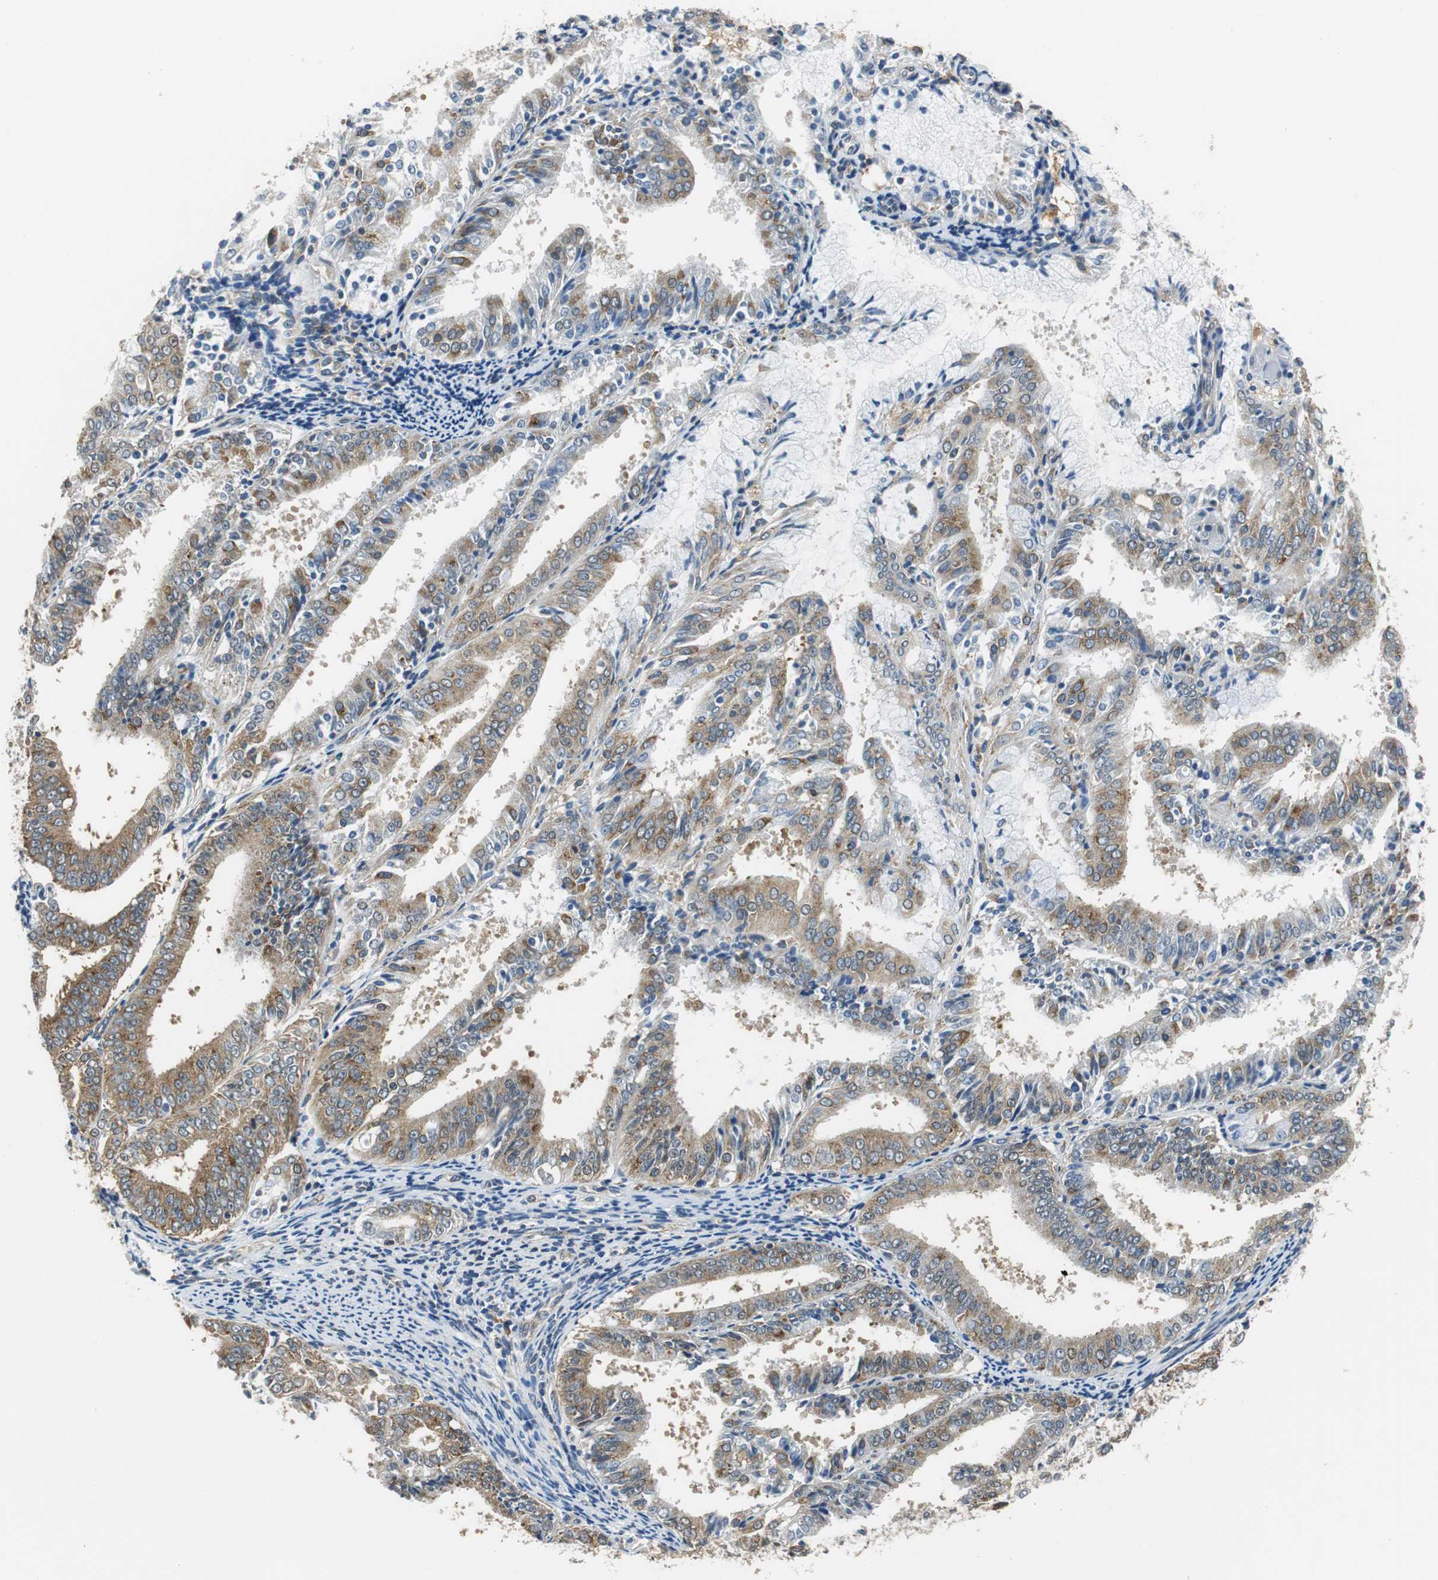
{"staining": {"intensity": "moderate", "quantity": ">75%", "location": "cytoplasmic/membranous"}, "tissue": "endometrial cancer", "cell_type": "Tumor cells", "image_type": "cancer", "snomed": [{"axis": "morphology", "description": "Adenocarcinoma, NOS"}, {"axis": "topography", "description": "Endometrium"}], "caption": "Immunohistochemical staining of endometrial cancer (adenocarcinoma) displays medium levels of moderate cytoplasmic/membranous protein staining in about >75% of tumor cells. (DAB IHC with brightfield microscopy, high magnification).", "gene": "CNOT3", "patient": {"sex": "female", "age": 63}}